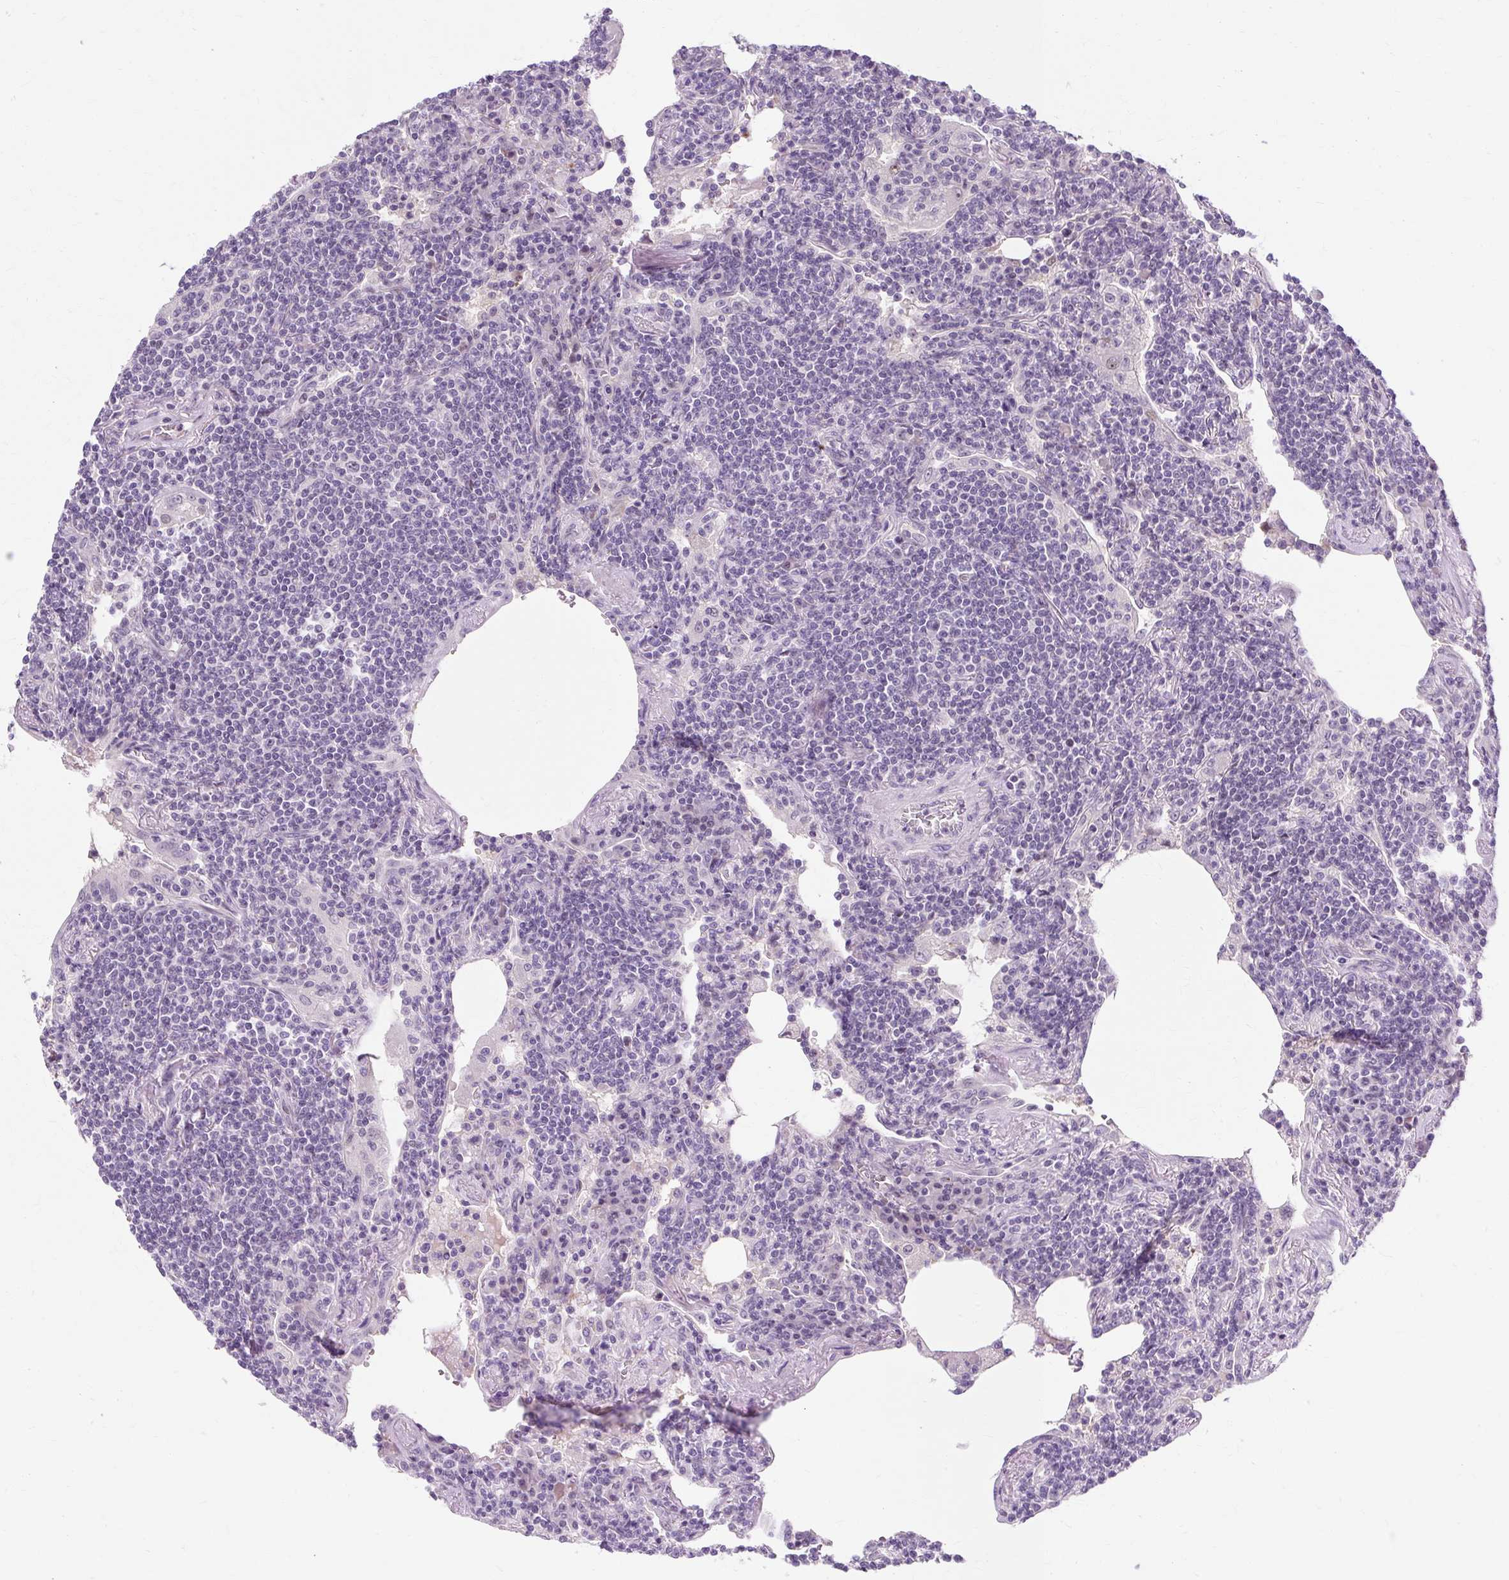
{"staining": {"intensity": "negative", "quantity": "none", "location": "none"}, "tissue": "lymphoma", "cell_type": "Tumor cells", "image_type": "cancer", "snomed": [{"axis": "morphology", "description": "Malignant lymphoma, non-Hodgkin's type, Low grade"}, {"axis": "topography", "description": "Lung"}], "caption": "An image of lymphoma stained for a protein displays no brown staining in tumor cells.", "gene": "RYBP", "patient": {"sex": "female", "age": 71}}